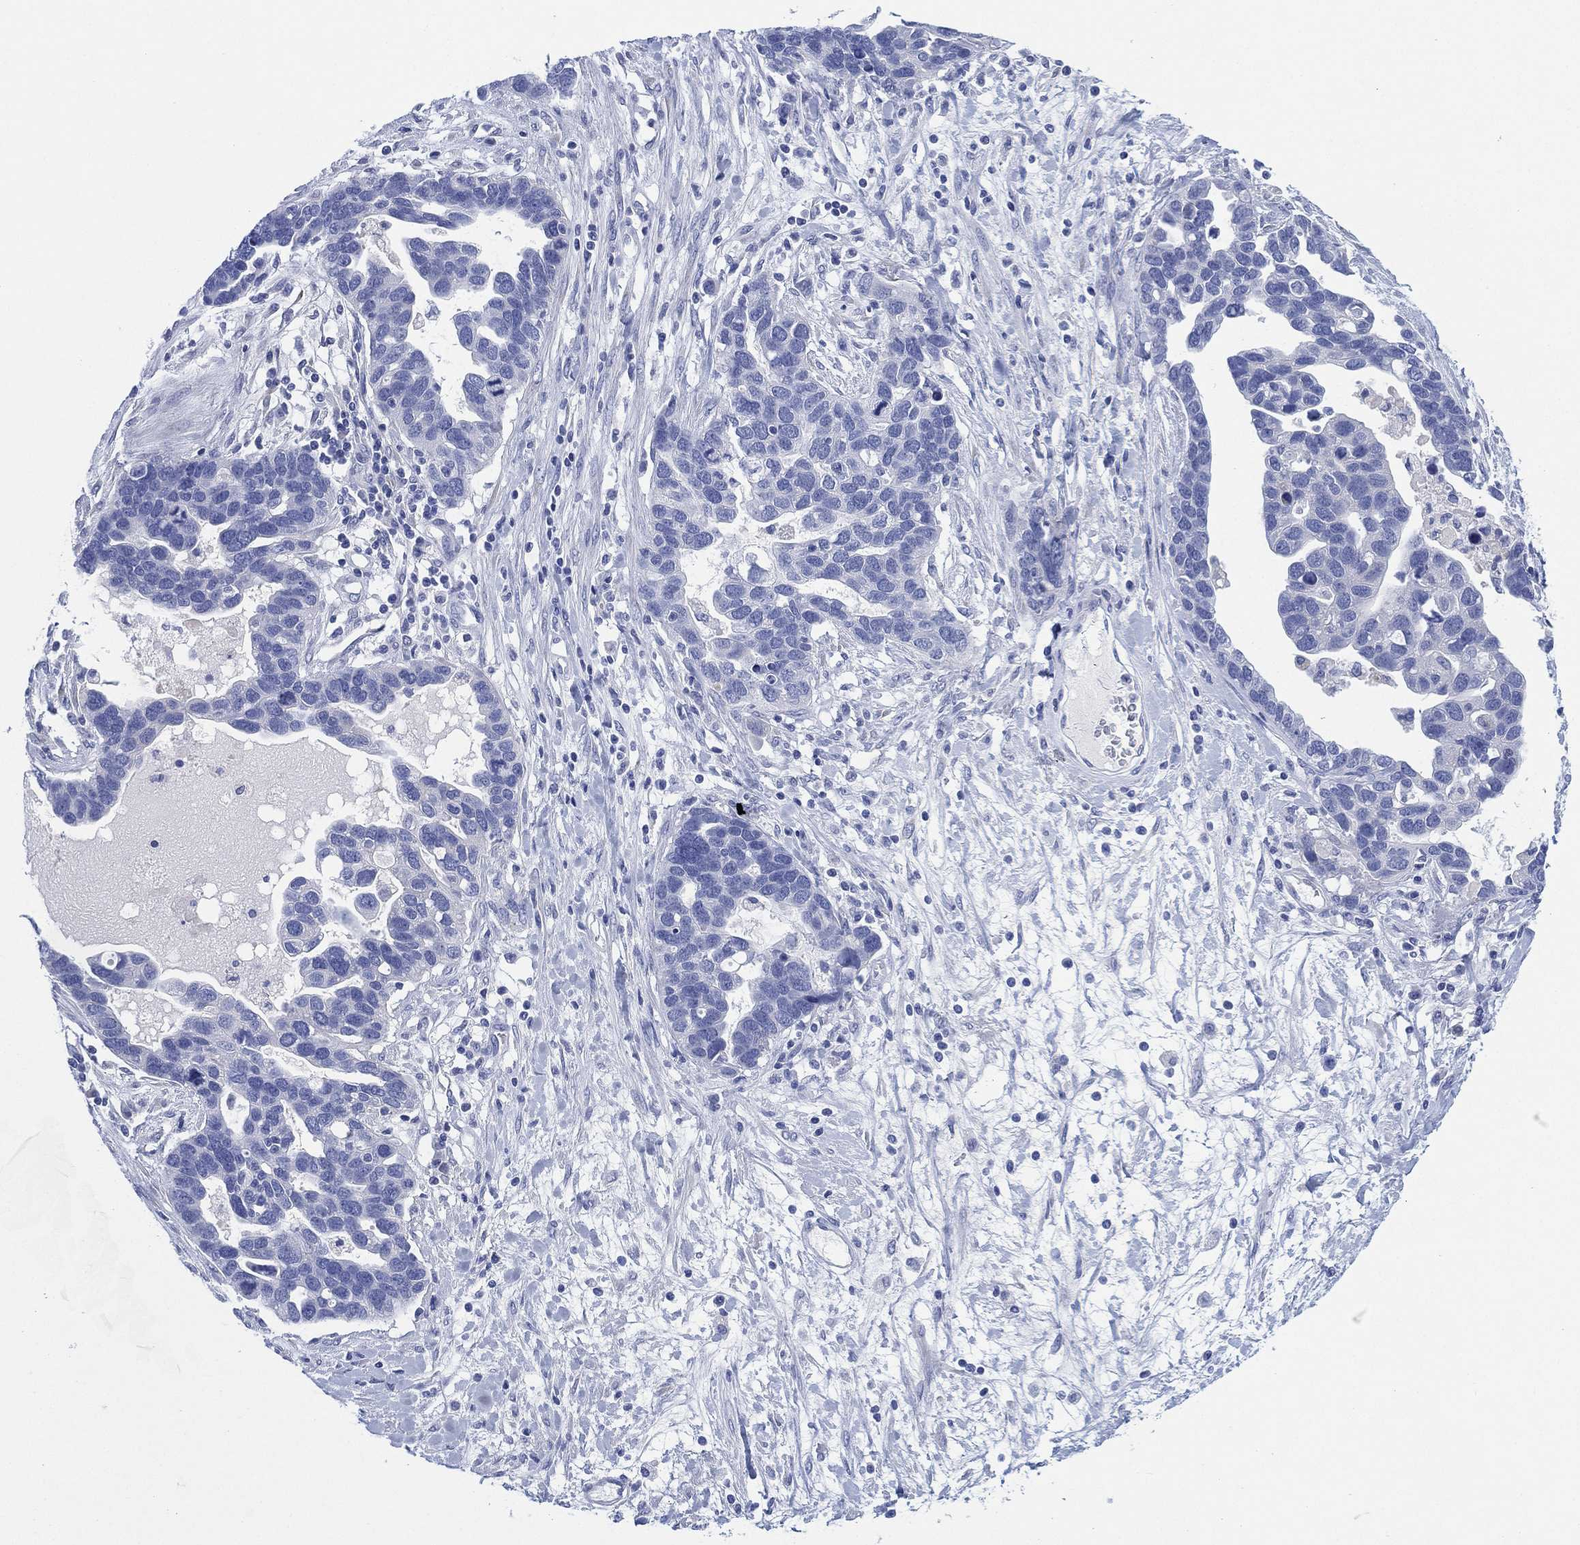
{"staining": {"intensity": "negative", "quantity": "none", "location": "none"}, "tissue": "ovarian cancer", "cell_type": "Tumor cells", "image_type": "cancer", "snomed": [{"axis": "morphology", "description": "Cystadenocarcinoma, serous, NOS"}, {"axis": "topography", "description": "Ovary"}], "caption": "A high-resolution micrograph shows immunohistochemistry (IHC) staining of ovarian serous cystadenocarcinoma, which displays no significant staining in tumor cells. Brightfield microscopy of immunohistochemistry (IHC) stained with DAB (brown) and hematoxylin (blue), captured at high magnification.", "gene": "SLC9C2", "patient": {"sex": "female", "age": 54}}